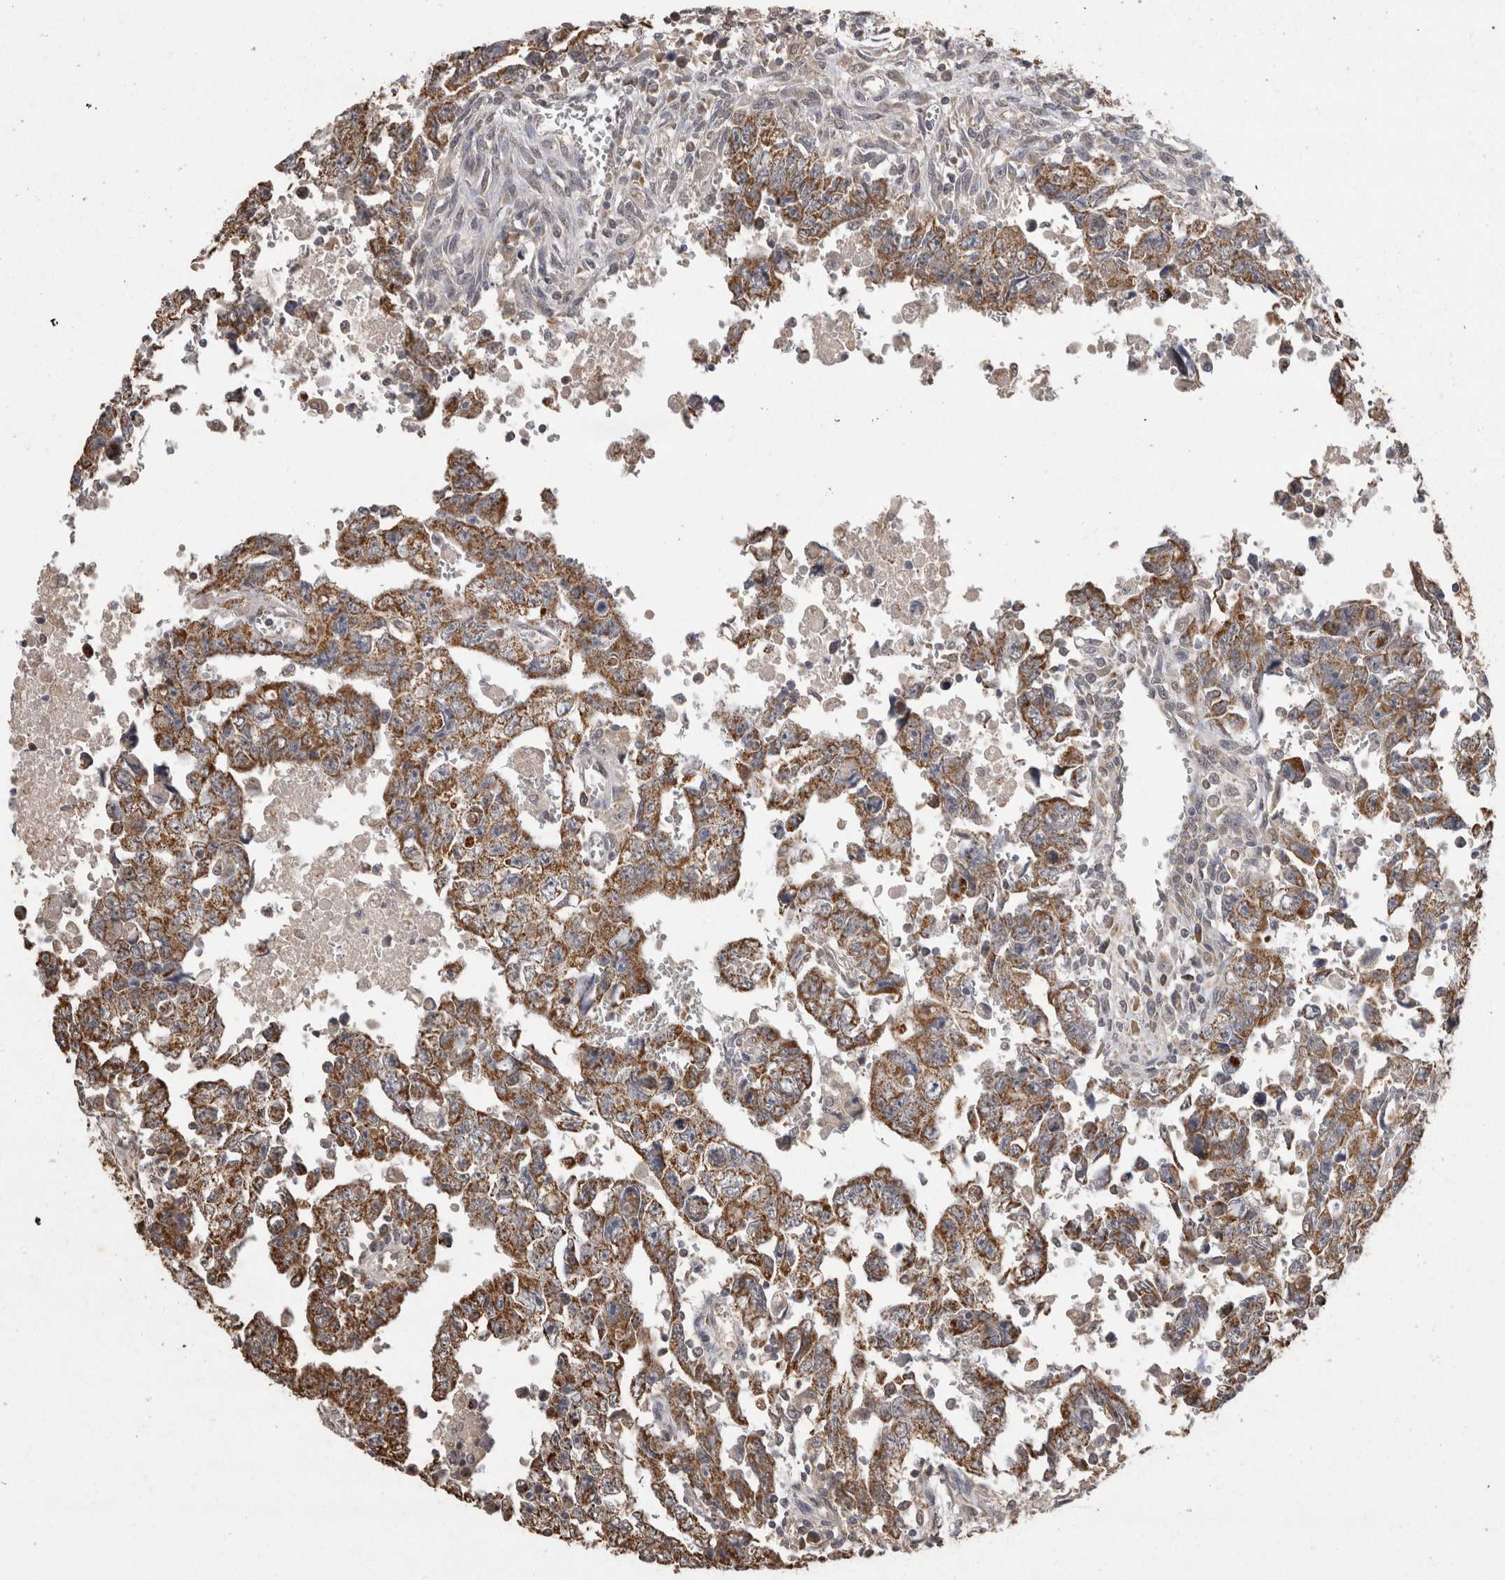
{"staining": {"intensity": "moderate", "quantity": ">75%", "location": "cytoplasmic/membranous"}, "tissue": "testis cancer", "cell_type": "Tumor cells", "image_type": "cancer", "snomed": [{"axis": "morphology", "description": "Carcinoma, Embryonal, NOS"}, {"axis": "topography", "description": "Testis"}], "caption": "Tumor cells display moderate cytoplasmic/membranous expression in about >75% of cells in testis embryonal carcinoma.", "gene": "PREP", "patient": {"sex": "male", "age": 28}}